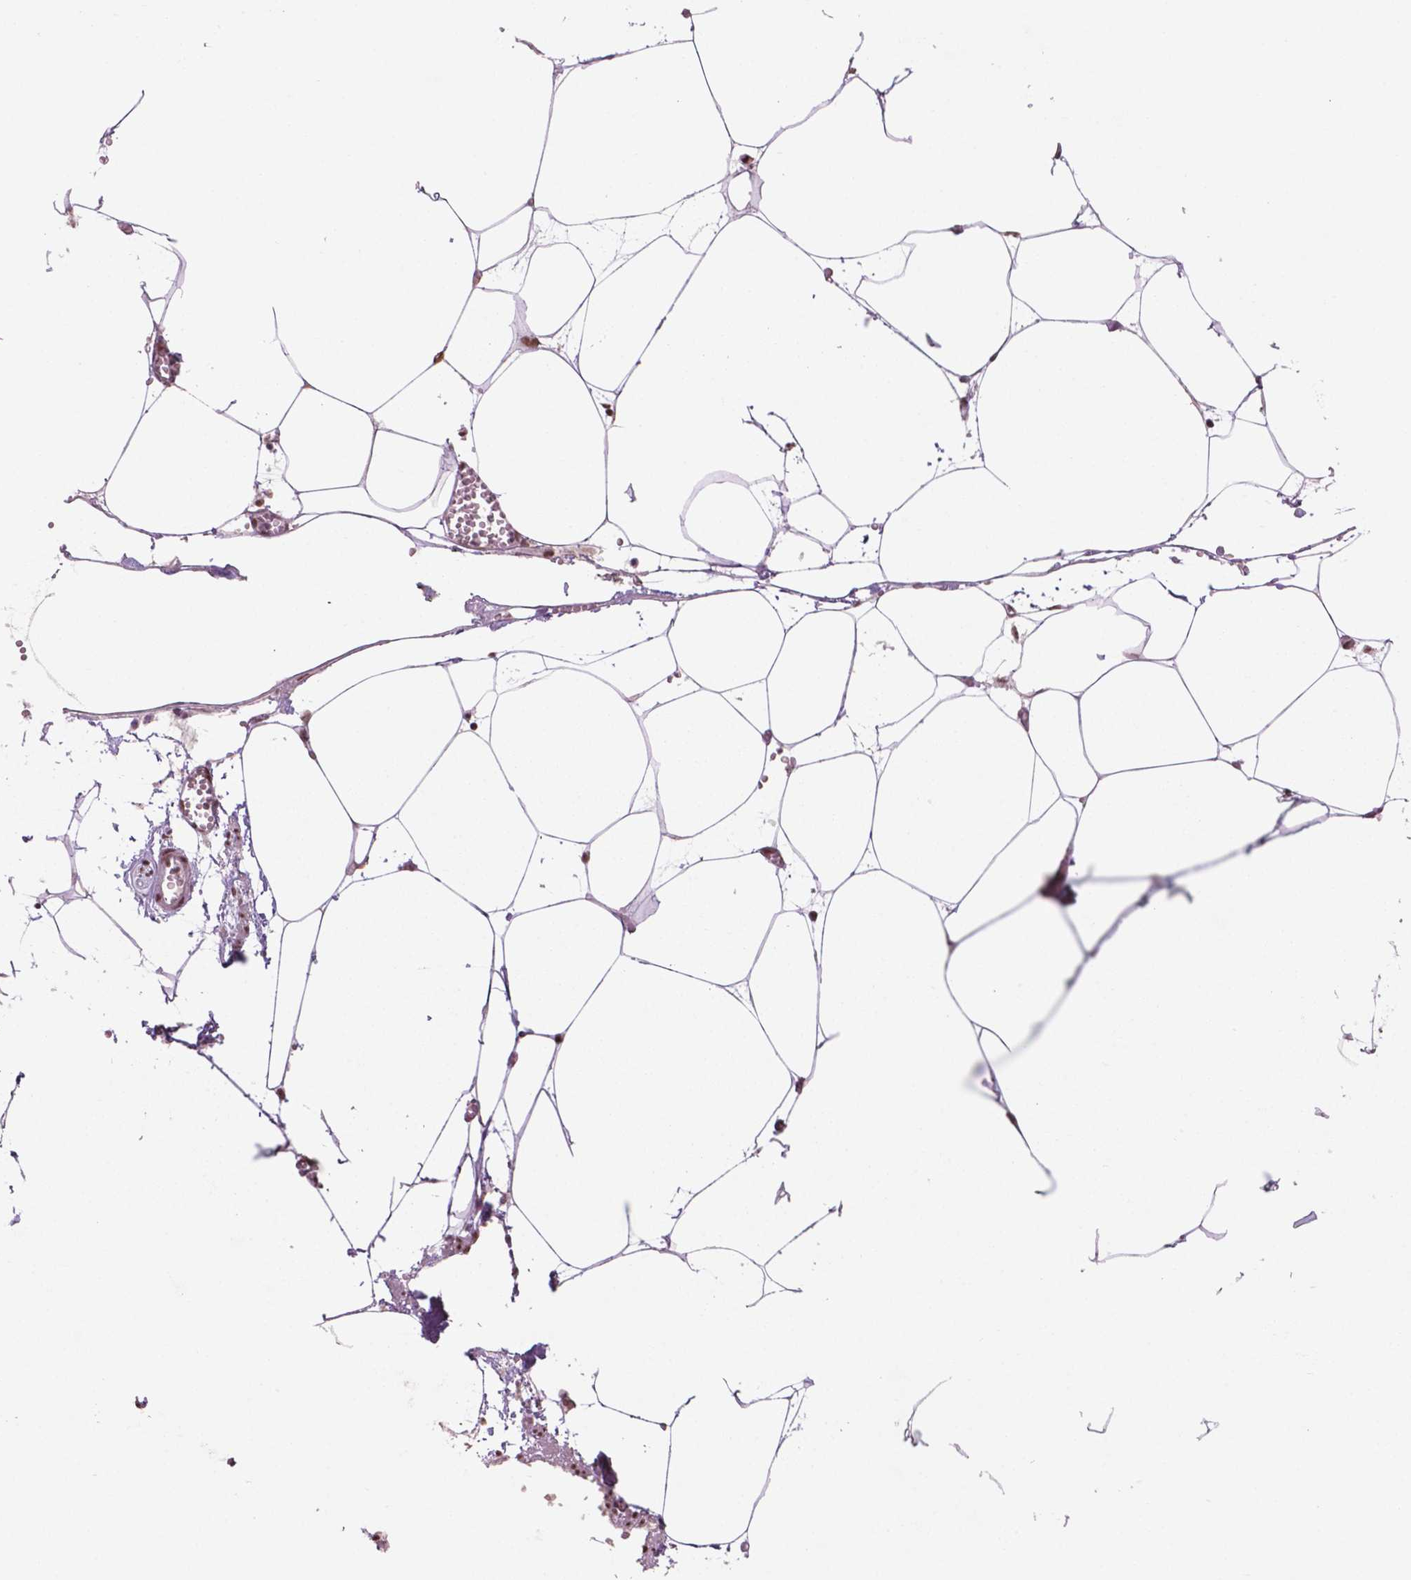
{"staining": {"intensity": "moderate", "quantity": ">75%", "location": "nuclear"}, "tissue": "adipose tissue", "cell_type": "Adipocytes", "image_type": "normal", "snomed": [{"axis": "morphology", "description": "Normal tissue, NOS"}, {"axis": "topography", "description": "Adipose tissue"}, {"axis": "topography", "description": "Pancreas"}, {"axis": "topography", "description": "Peripheral nerve tissue"}], "caption": "Benign adipose tissue exhibits moderate nuclear staining in about >75% of adipocytes The protein of interest is shown in brown color, while the nuclei are stained blue..", "gene": "POLR2E", "patient": {"sex": "female", "age": 58}}